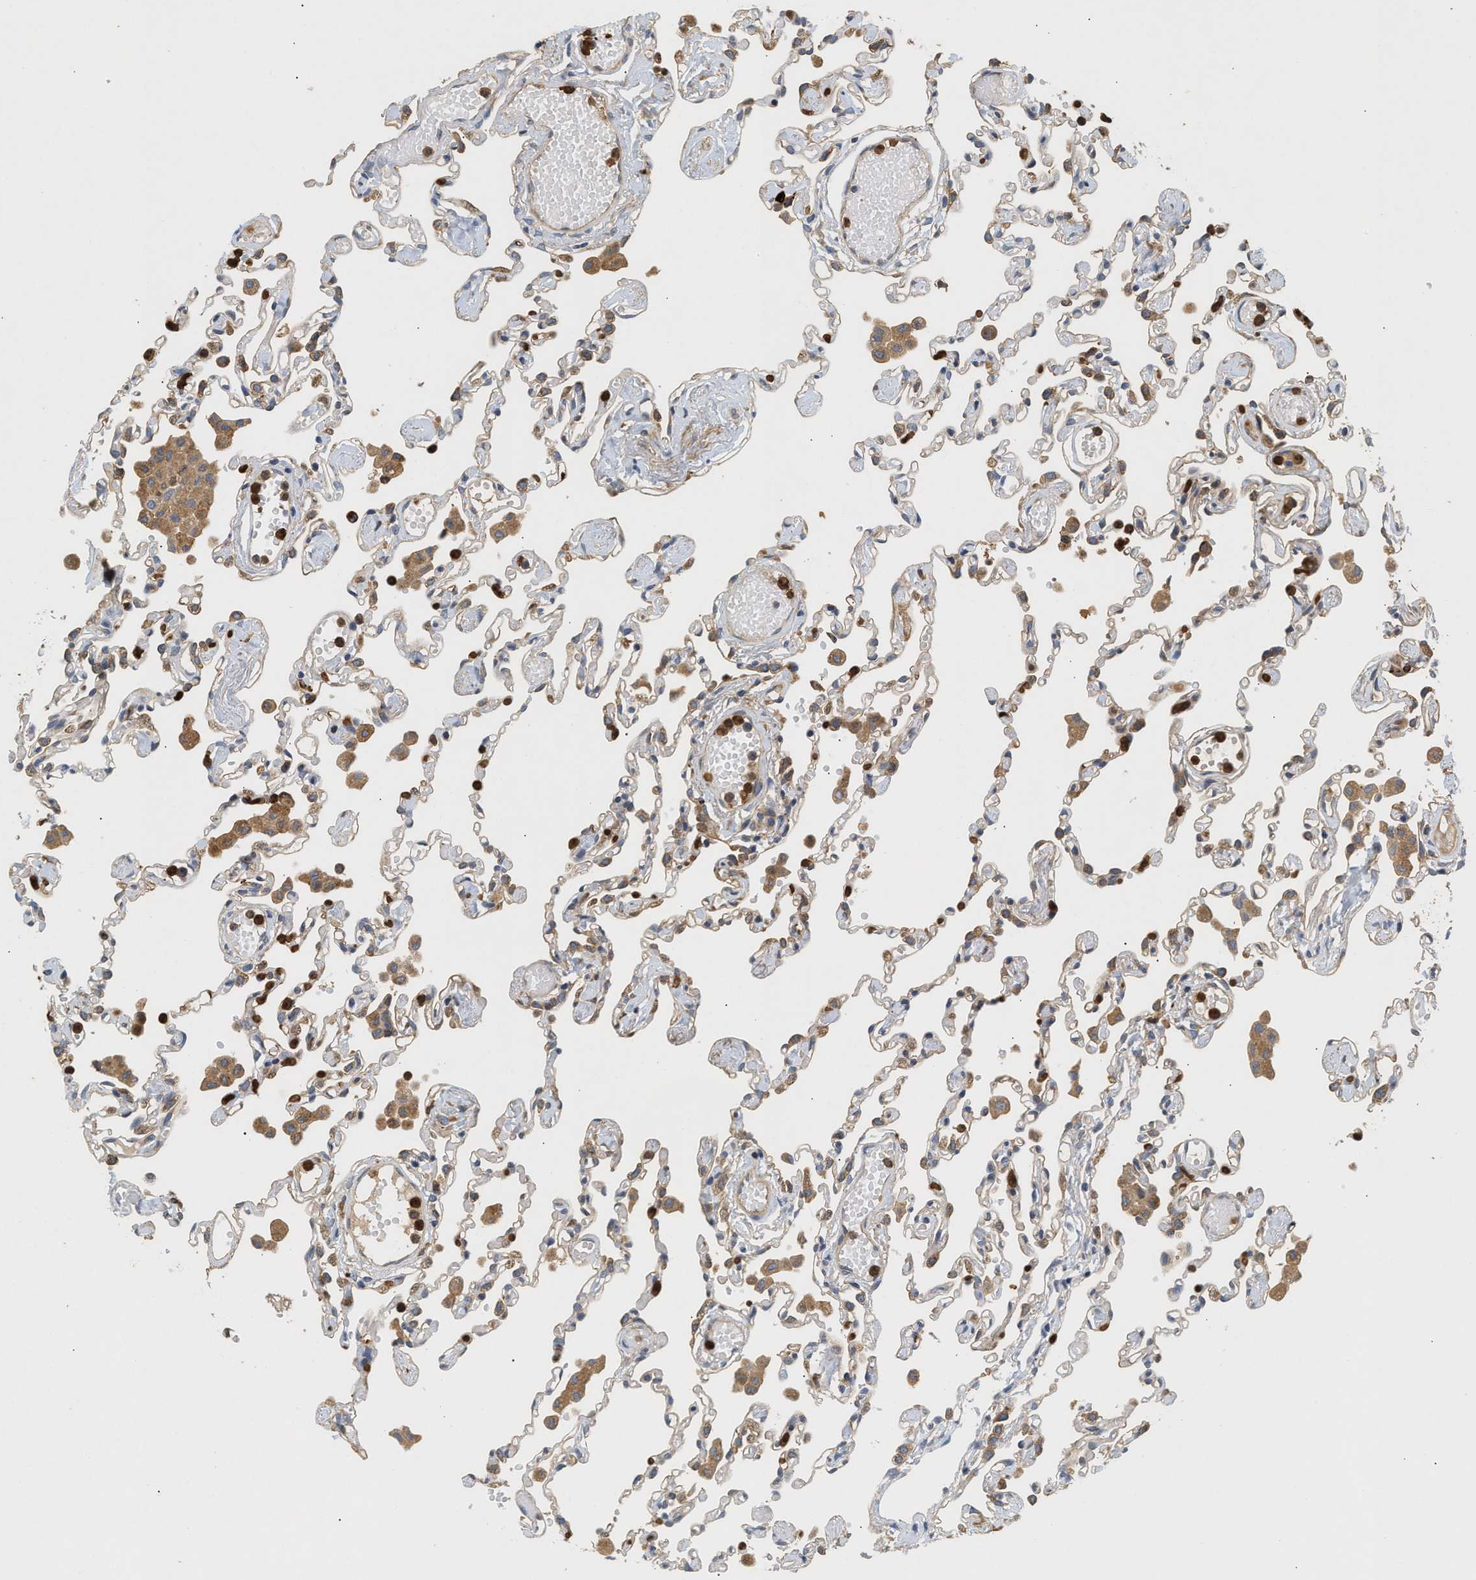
{"staining": {"intensity": "moderate", "quantity": "<25%", "location": "cytoplasmic/membranous"}, "tissue": "lung", "cell_type": "Alveolar cells", "image_type": "normal", "snomed": [{"axis": "morphology", "description": "Normal tissue, NOS"}, {"axis": "topography", "description": "Bronchus"}, {"axis": "topography", "description": "Lung"}], "caption": "Immunohistochemistry of unremarkable human lung shows low levels of moderate cytoplasmic/membranous expression in approximately <25% of alveolar cells. (Brightfield microscopy of DAB IHC at high magnification).", "gene": "PLCD1", "patient": {"sex": "female", "age": 49}}